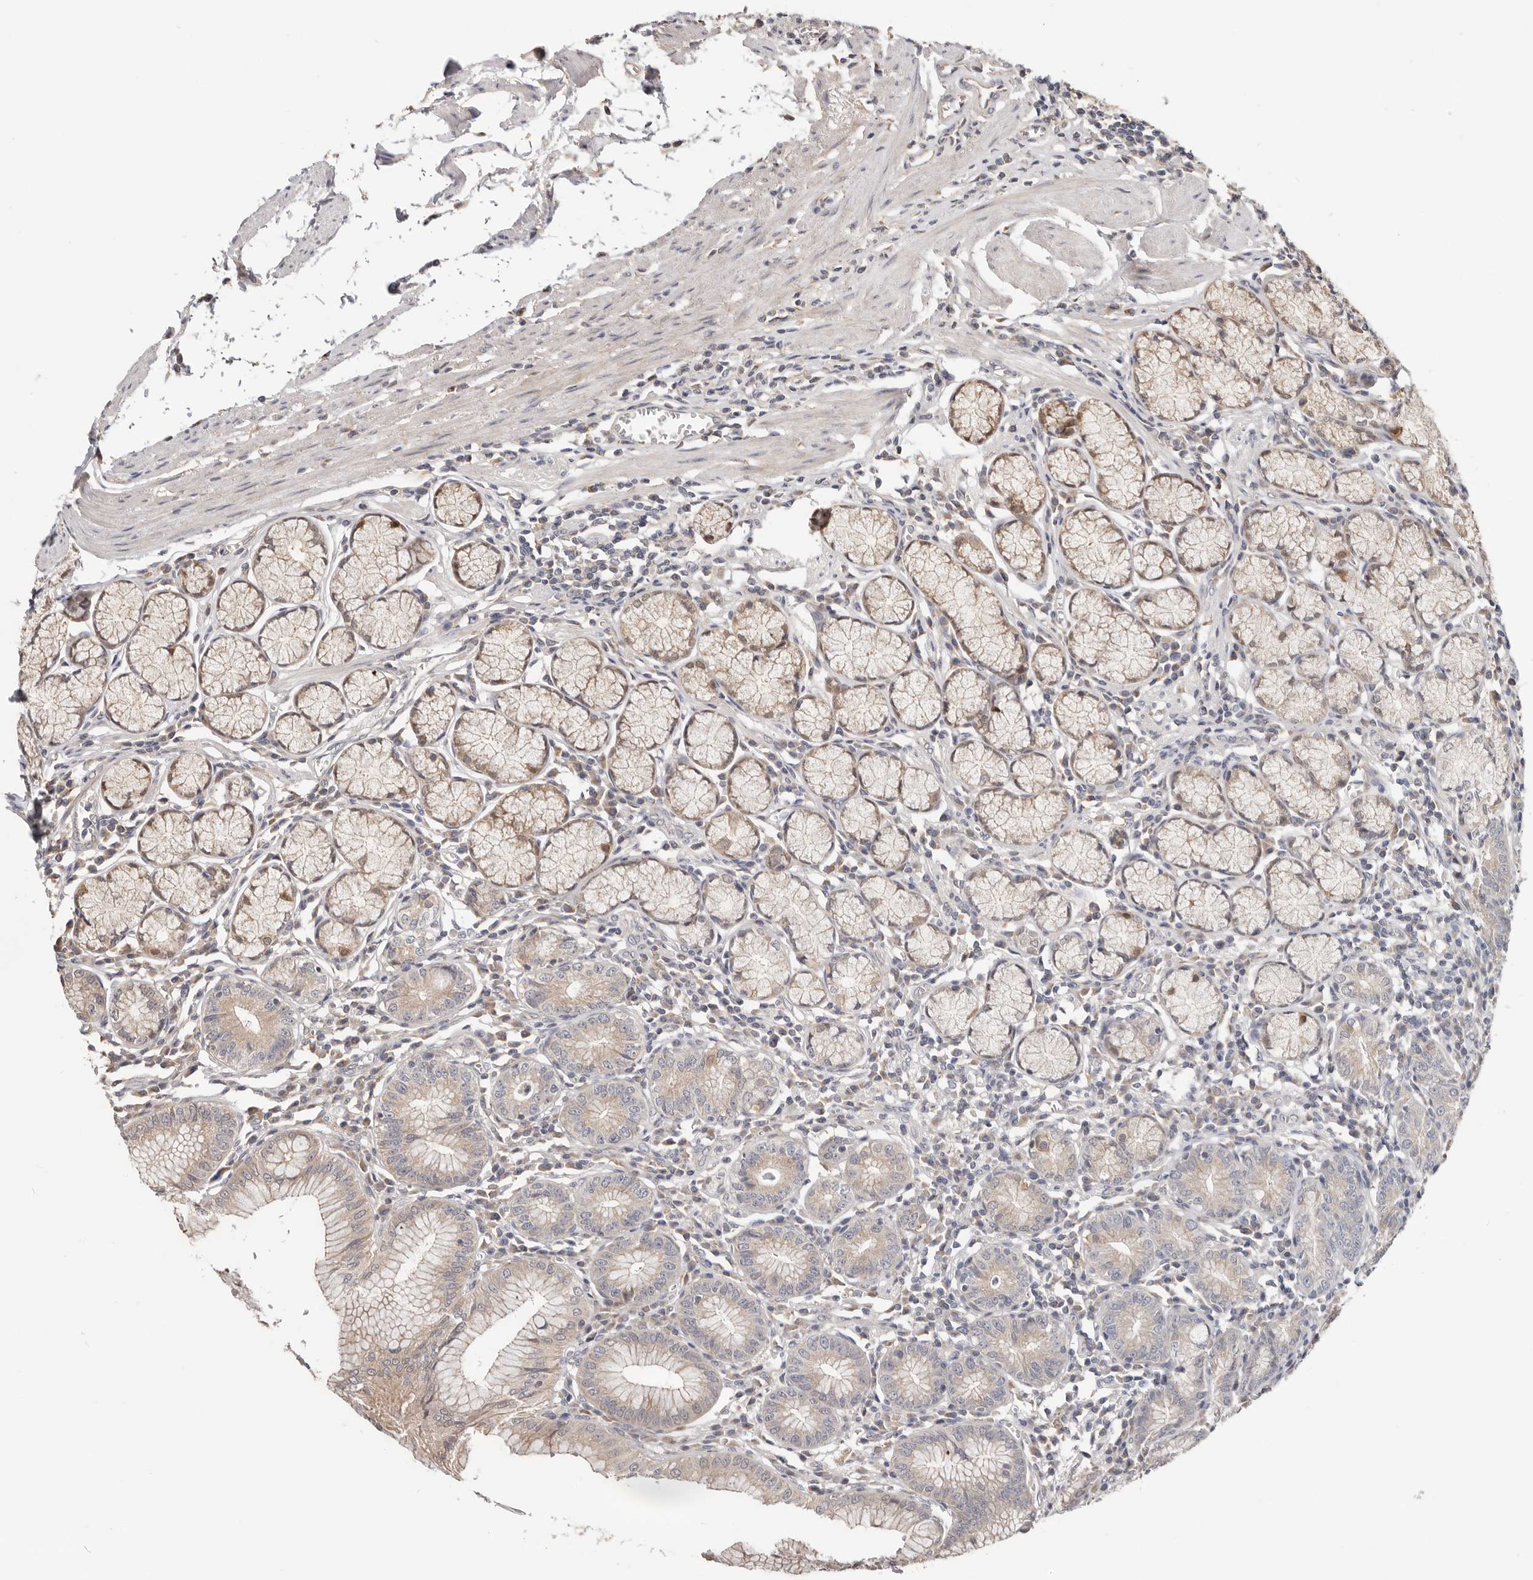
{"staining": {"intensity": "moderate", "quantity": "25%-75%", "location": "cytoplasmic/membranous,nuclear"}, "tissue": "stomach", "cell_type": "Glandular cells", "image_type": "normal", "snomed": [{"axis": "morphology", "description": "Normal tissue, NOS"}, {"axis": "topography", "description": "Stomach"}], "caption": "The micrograph reveals staining of normal stomach, revealing moderate cytoplasmic/membranous,nuclear protein expression (brown color) within glandular cells. The protein is shown in brown color, while the nuclei are stained blue.", "gene": "LRP6", "patient": {"sex": "male", "age": 55}}